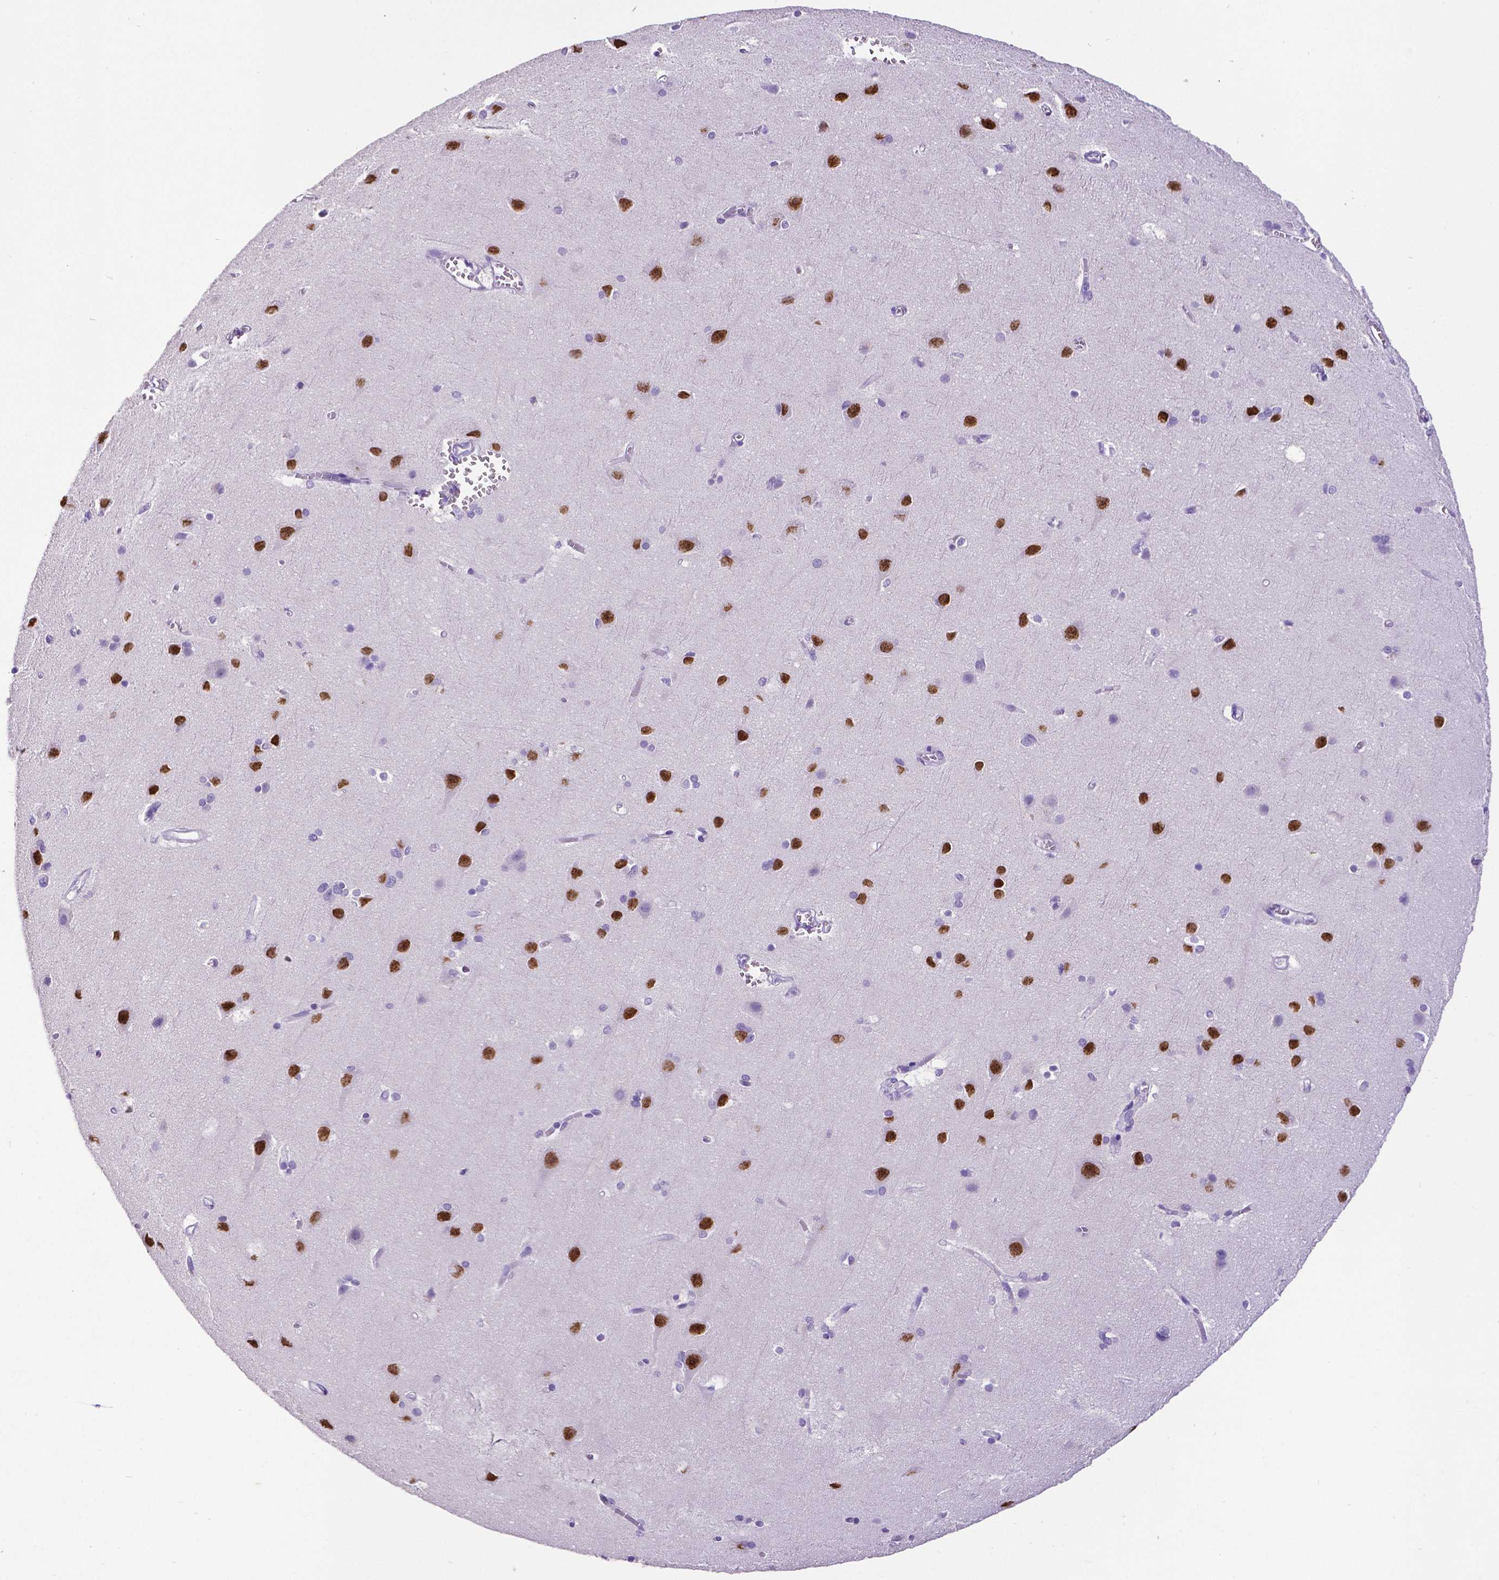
{"staining": {"intensity": "negative", "quantity": "none", "location": "none"}, "tissue": "cerebral cortex", "cell_type": "Endothelial cells", "image_type": "normal", "snomed": [{"axis": "morphology", "description": "Normal tissue, NOS"}, {"axis": "topography", "description": "Cerebral cortex"}], "caption": "A micrograph of cerebral cortex stained for a protein exhibits no brown staining in endothelial cells. Brightfield microscopy of immunohistochemistry stained with DAB (brown) and hematoxylin (blue), captured at high magnification.", "gene": "SATB2", "patient": {"sex": "male", "age": 37}}